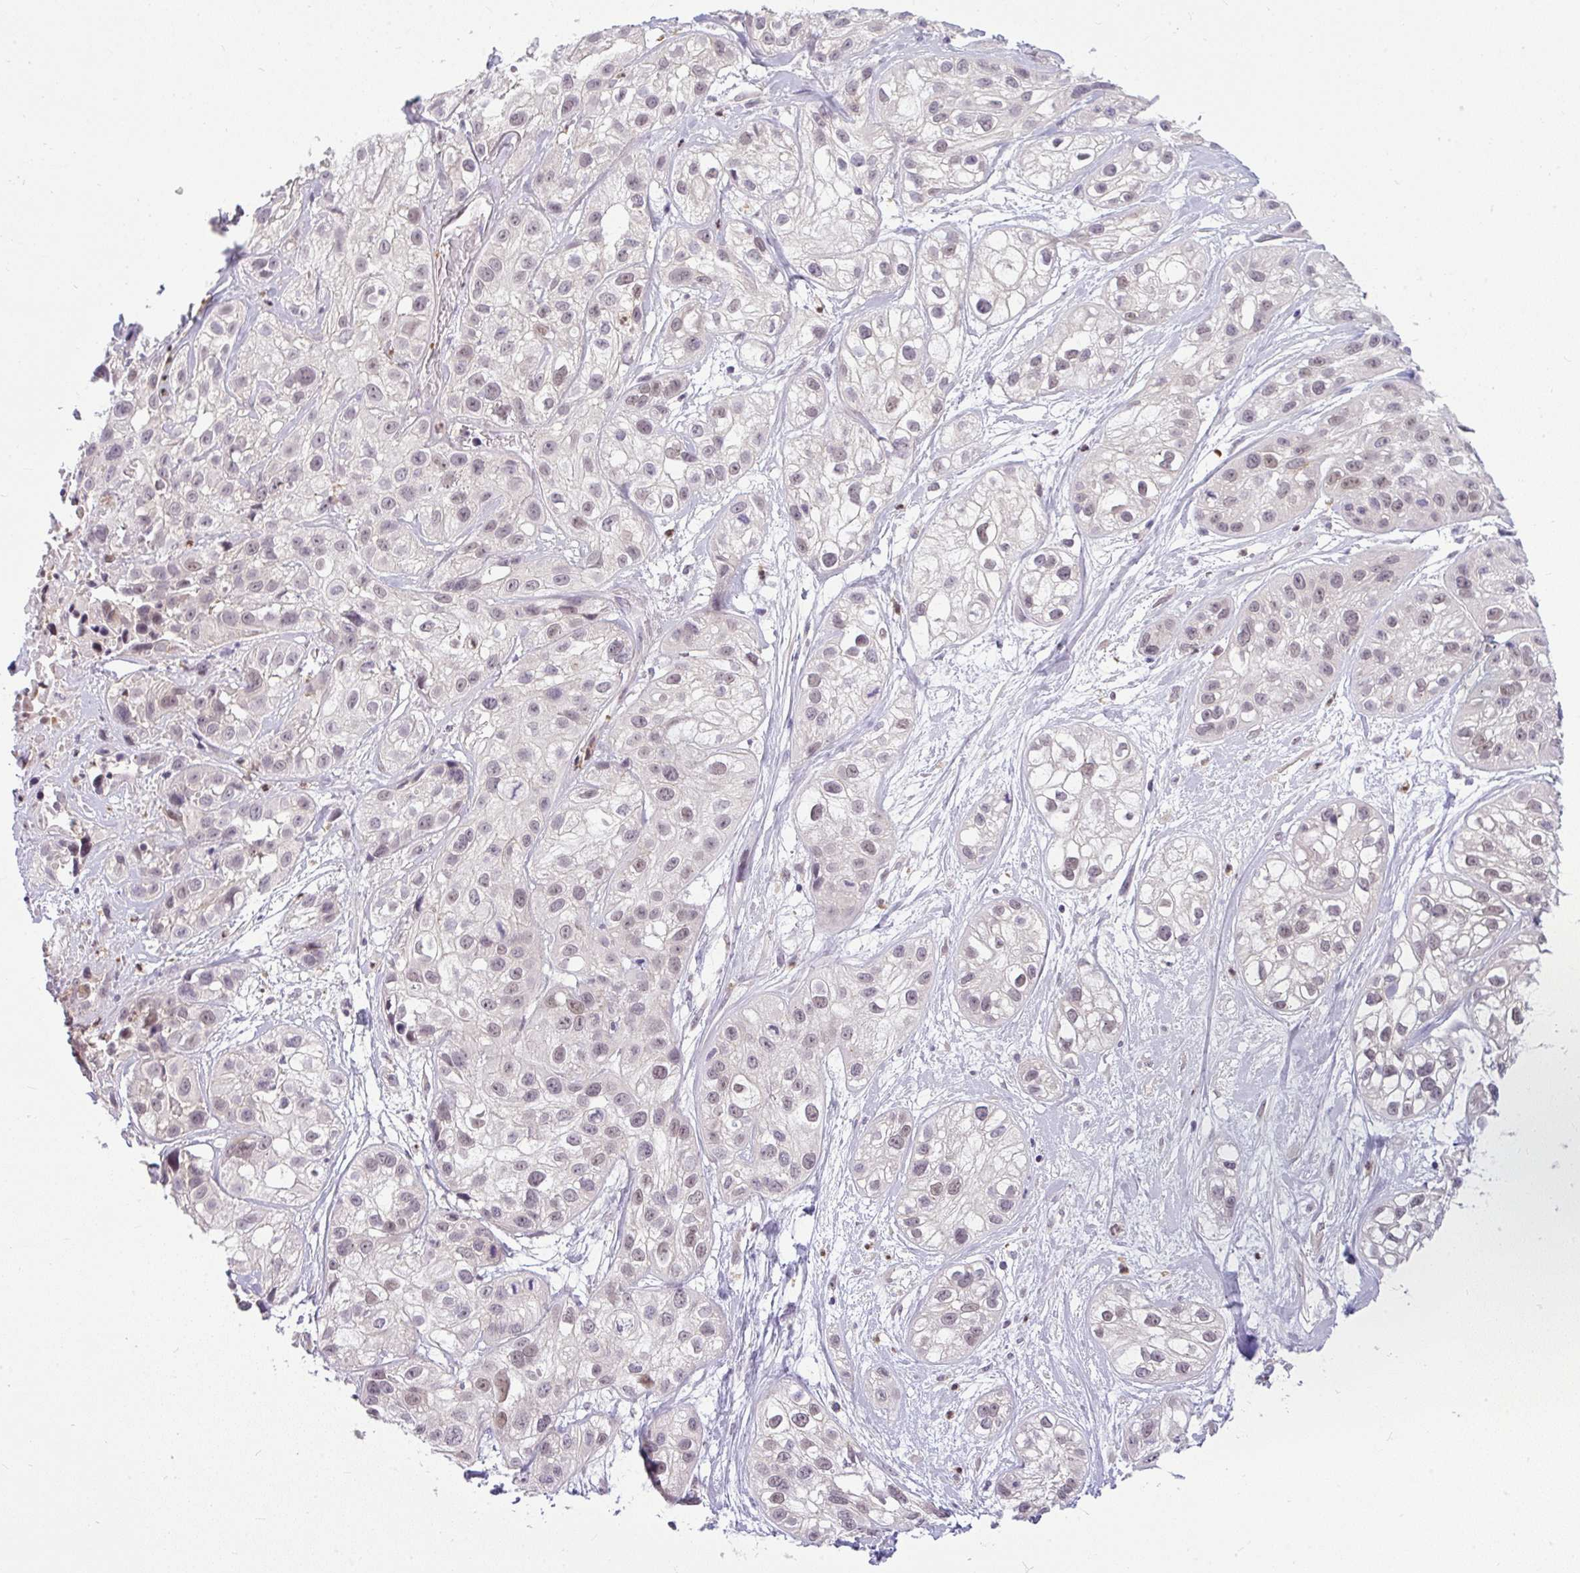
{"staining": {"intensity": "weak", "quantity": "<25%", "location": "nuclear"}, "tissue": "skin cancer", "cell_type": "Tumor cells", "image_type": "cancer", "snomed": [{"axis": "morphology", "description": "Squamous cell carcinoma, NOS"}, {"axis": "topography", "description": "Skin"}], "caption": "Immunohistochemistry histopathology image of neoplastic tissue: skin cancer (squamous cell carcinoma) stained with DAB demonstrates no significant protein staining in tumor cells.", "gene": "DZIP1", "patient": {"sex": "male", "age": 82}}